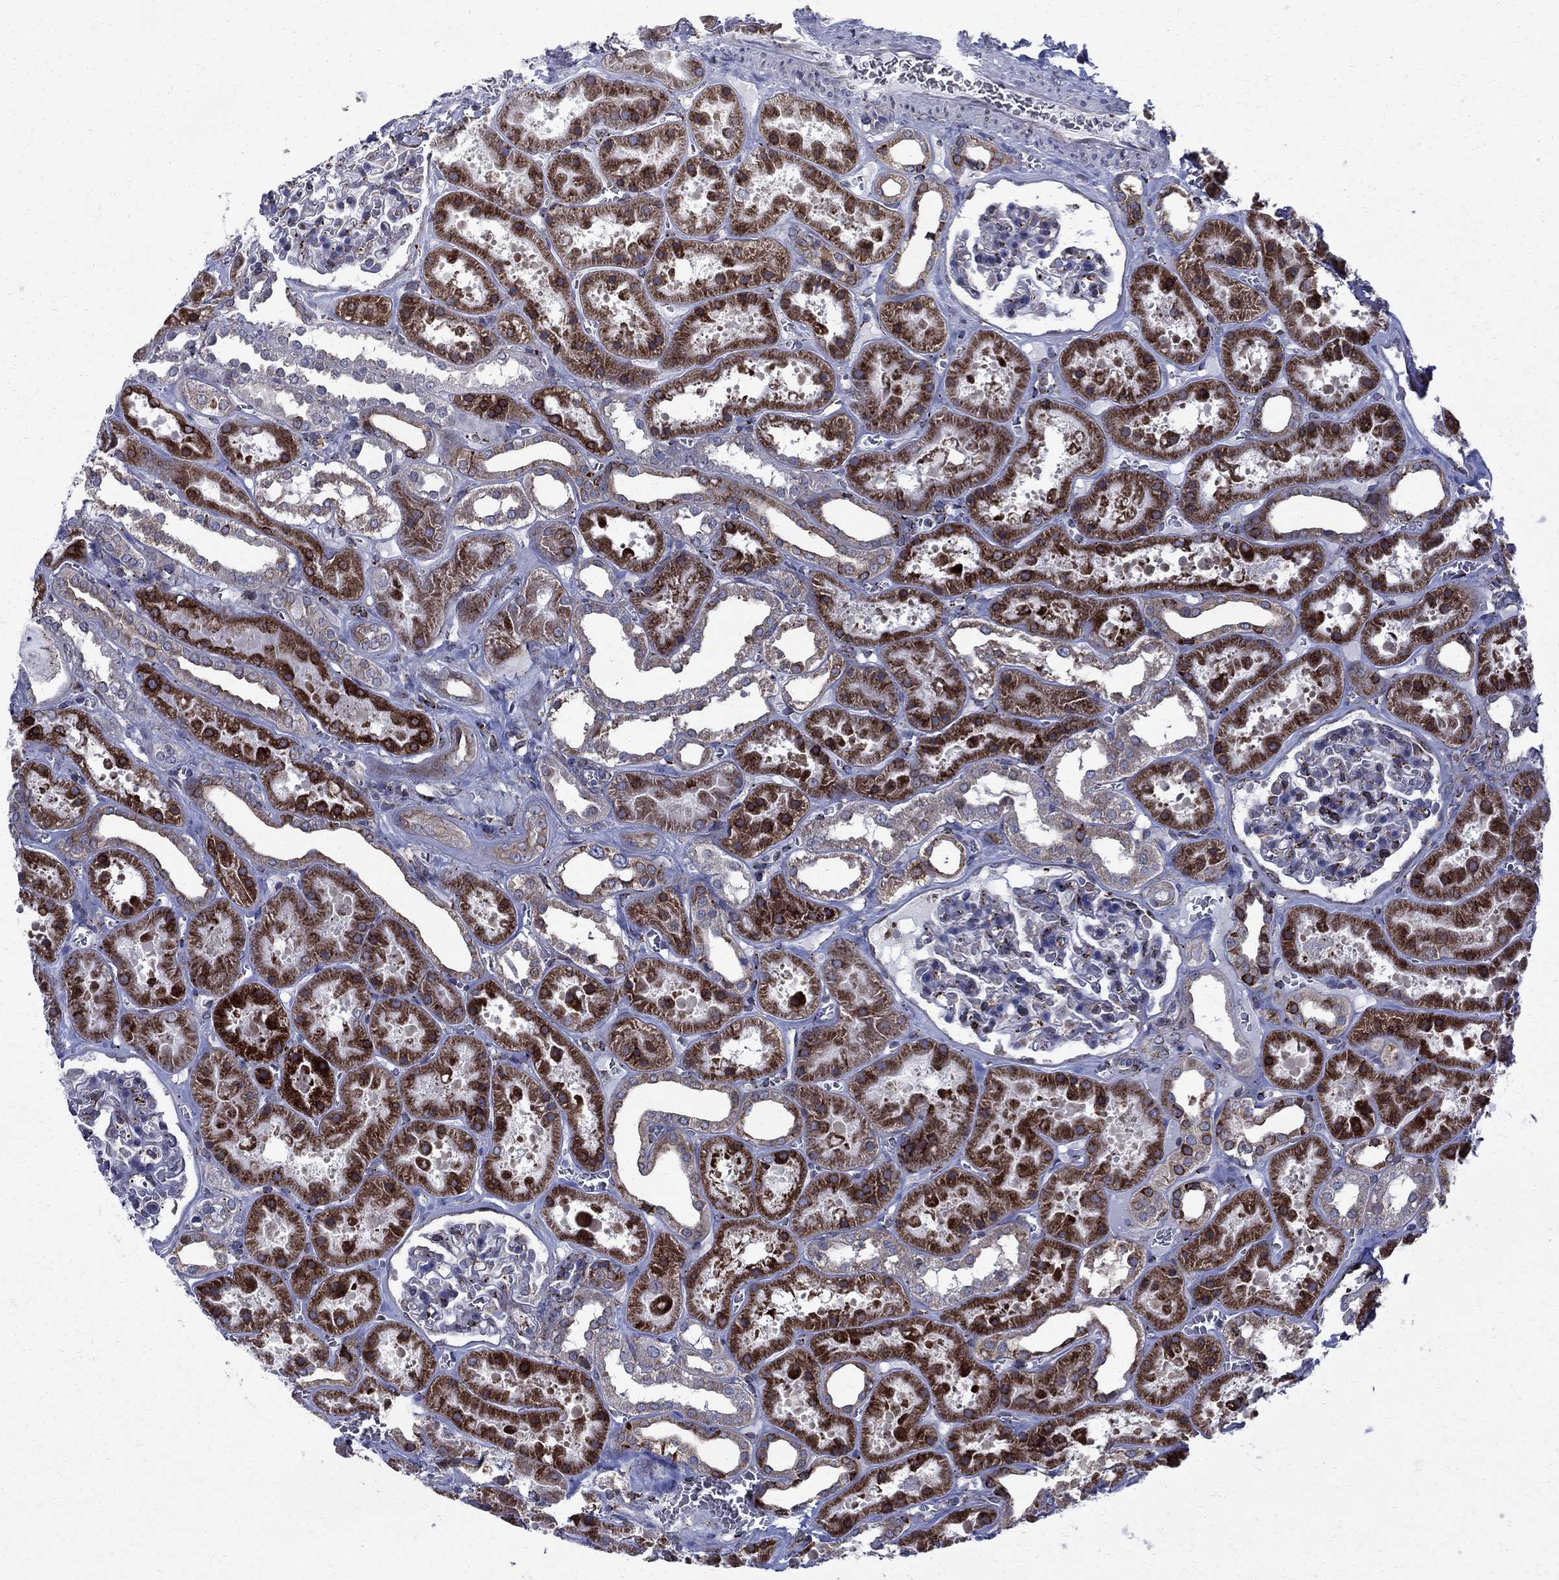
{"staining": {"intensity": "strong", "quantity": "<25%", "location": "cytoplasmic/membranous"}, "tissue": "kidney", "cell_type": "Cells in glomeruli", "image_type": "normal", "snomed": [{"axis": "morphology", "description": "Normal tissue, NOS"}, {"axis": "topography", "description": "Kidney"}], "caption": "Kidney stained with a brown dye reveals strong cytoplasmic/membranous positive expression in approximately <25% of cells in glomeruli.", "gene": "CAB39L", "patient": {"sex": "female", "age": 41}}